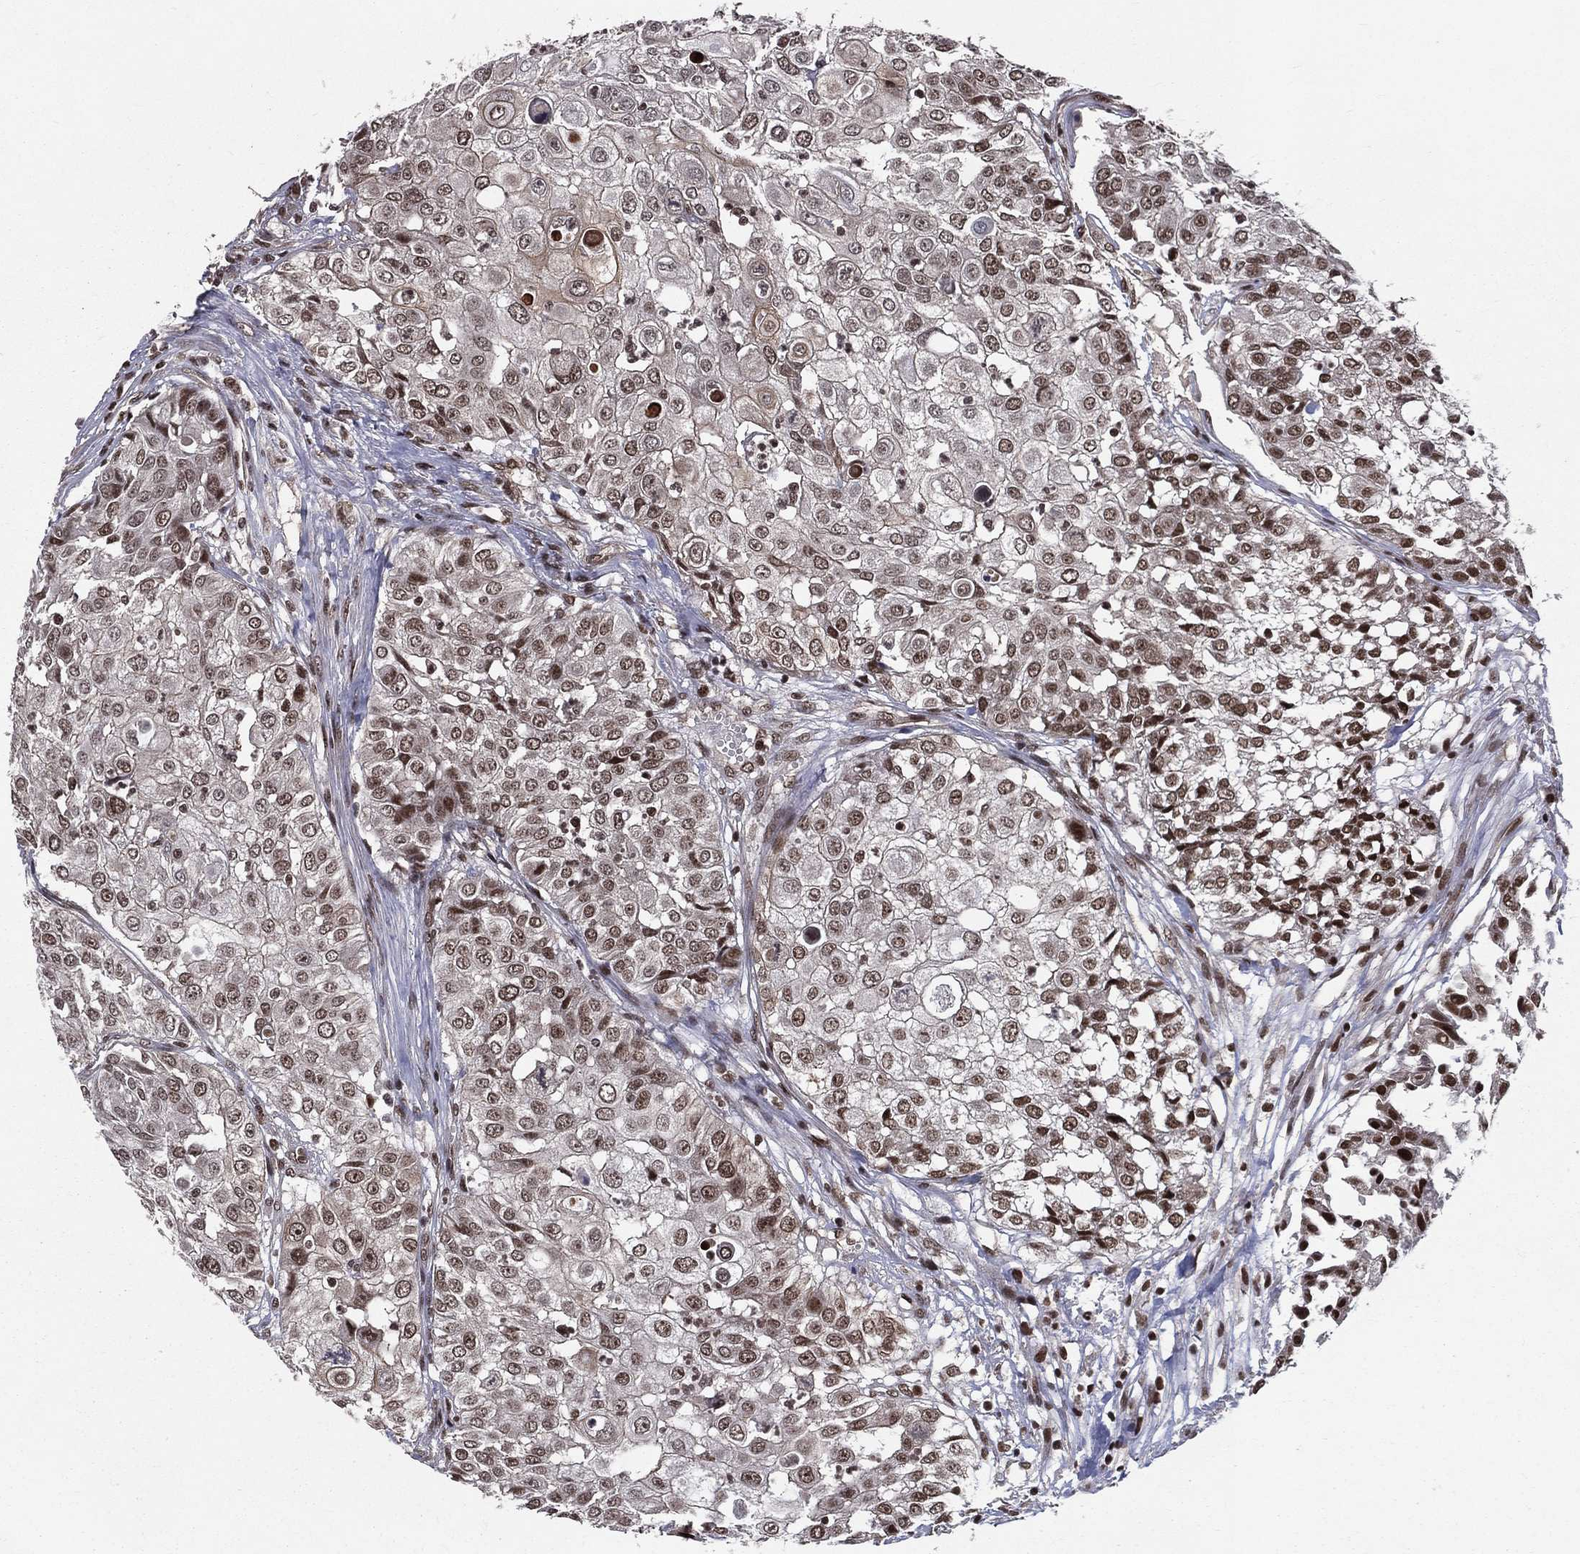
{"staining": {"intensity": "moderate", "quantity": "25%-75%", "location": "nuclear"}, "tissue": "urothelial cancer", "cell_type": "Tumor cells", "image_type": "cancer", "snomed": [{"axis": "morphology", "description": "Urothelial carcinoma, High grade"}, {"axis": "topography", "description": "Urinary bladder"}], "caption": "This is a histology image of immunohistochemistry staining of urothelial cancer, which shows moderate positivity in the nuclear of tumor cells.", "gene": "SMC3", "patient": {"sex": "female", "age": 79}}